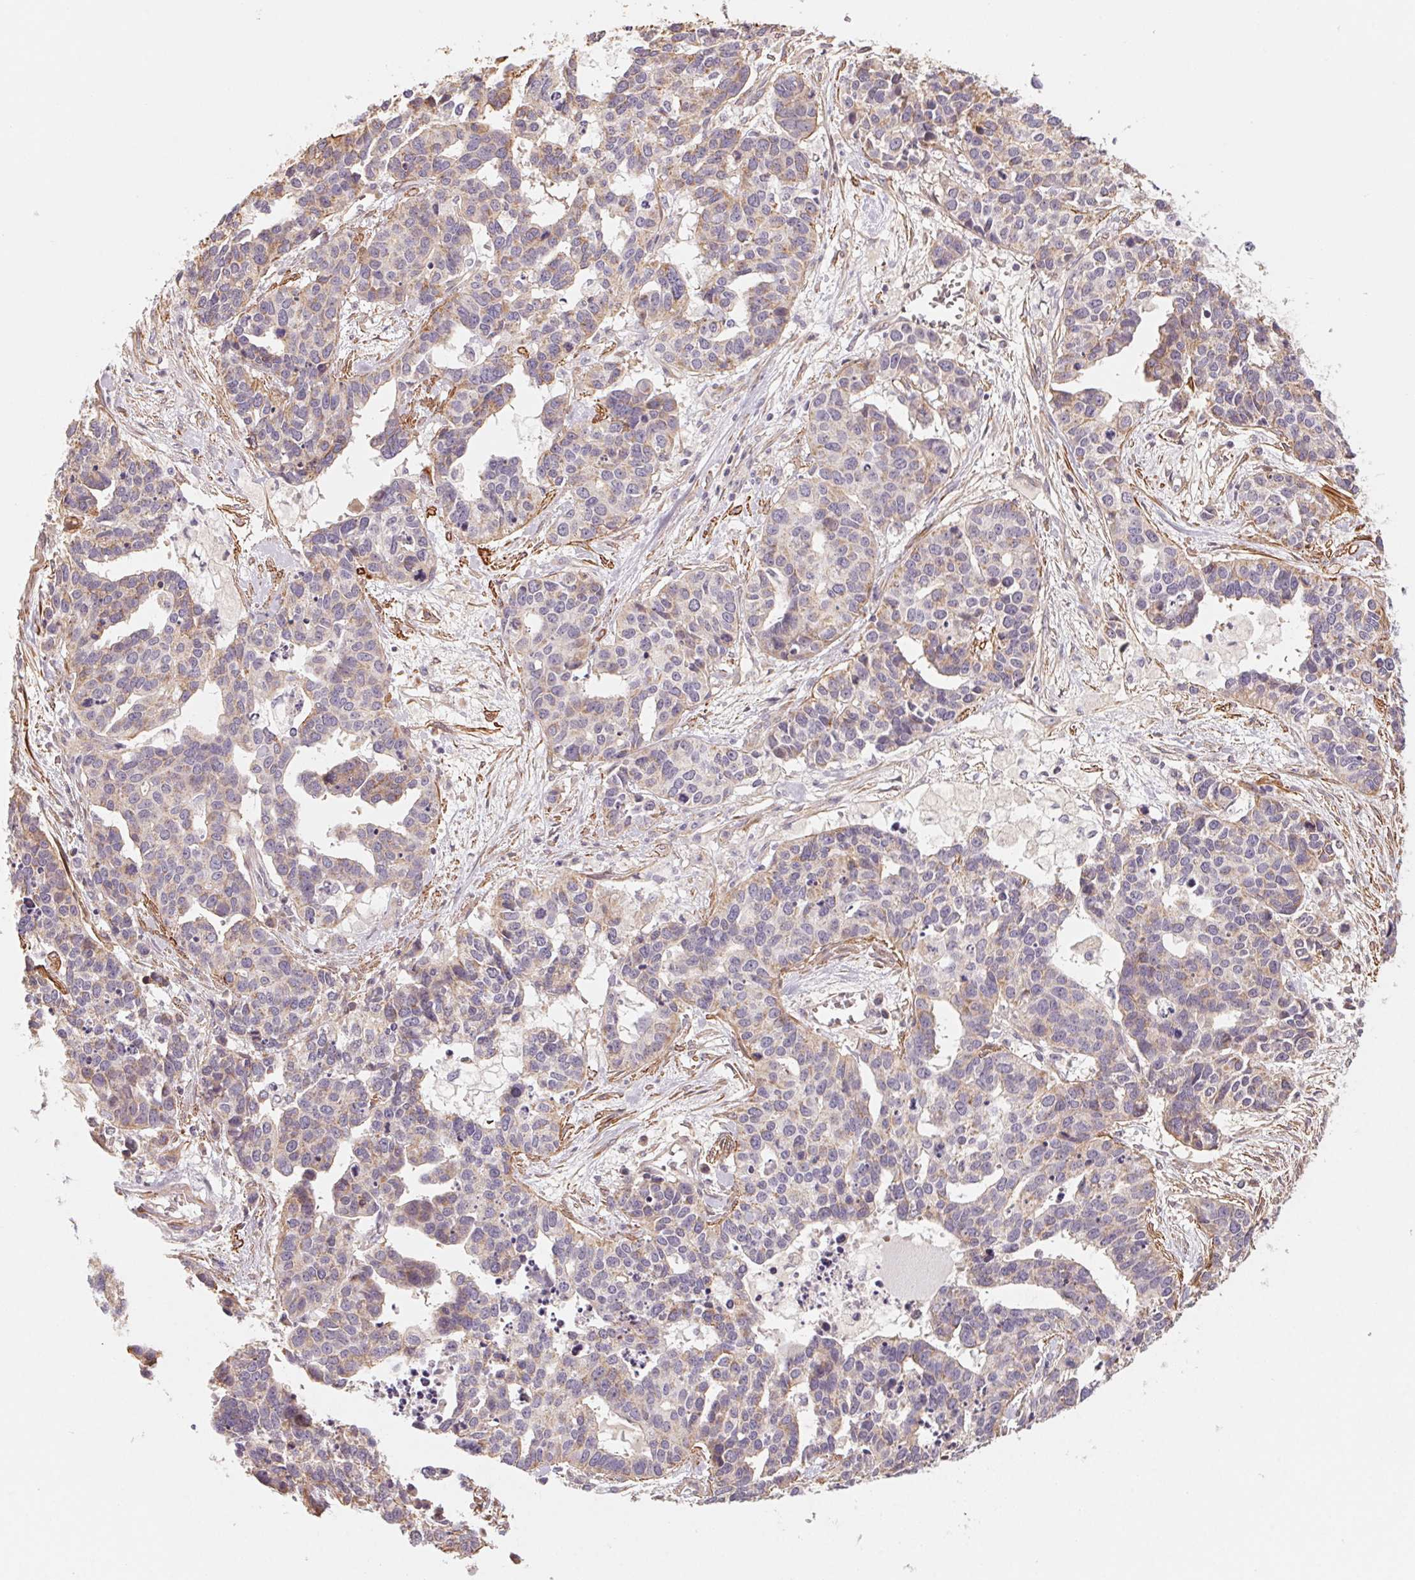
{"staining": {"intensity": "weak", "quantity": "<25%", "location": "cytoplasmic/membranous"}, "tissue": "ovarian cancer", "cell_type": "Tumor cells", "image_type": "cancer", "snomed": [{"axis": "morphology", "description": "Carcinoma, endometroid"}, {"axis": "topography", "description": "Ovary"}], "caption": "Endometroid carcinoma (ovarian) was stained to show a protein in brown. There is no significant positivity in tumor cells.", "gene": "CCDC112", "patient": {"sex": "female", "age": 65}}